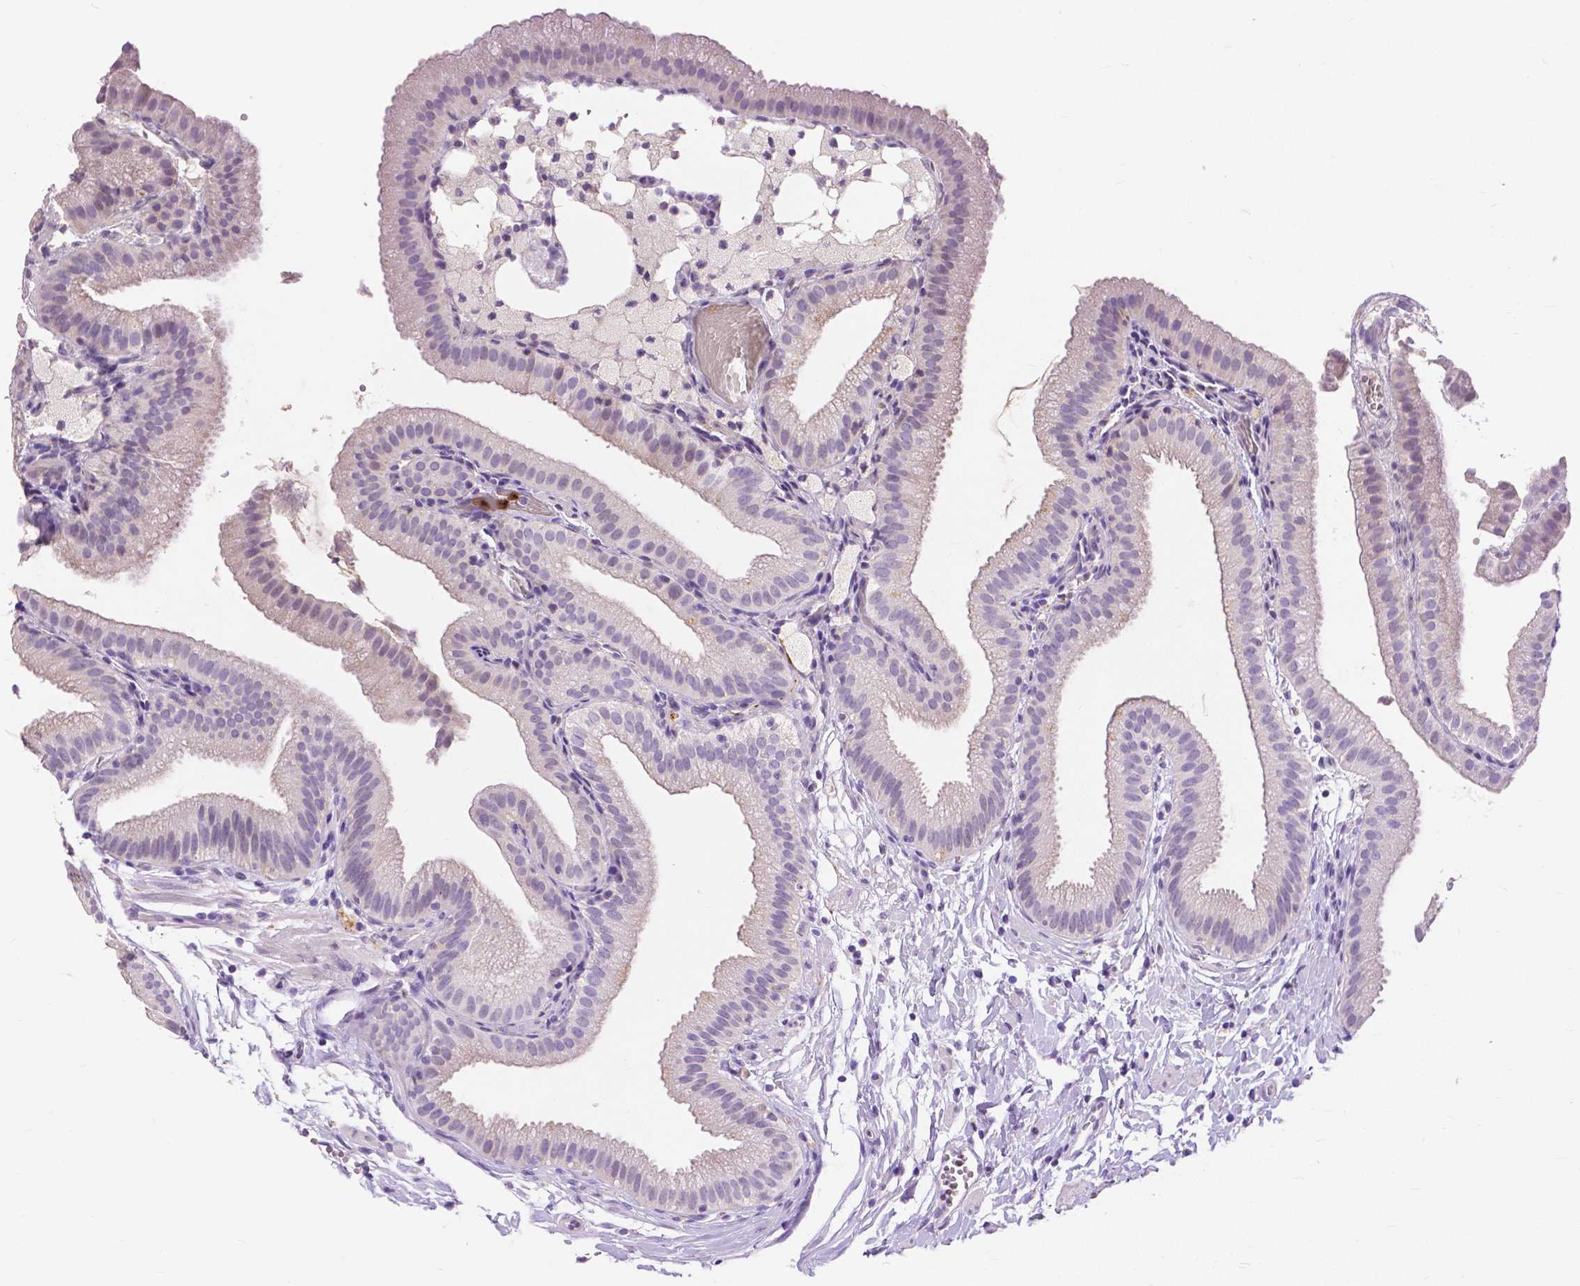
{"staining": {"intensity": "negative", "quantity": "none", "location": "none"}, "tissue": "gallbladder", "cell_type": "Glandular cells", "image_type": "normal", "snomed": [{"axis": "morphology", "description": "Normal tissue, NOS"}, {"axis": "topography", "description": "Gallbladder"}], "caption": "An immunohistochemistry image of benign gallbladder is shown. There is no staining in glandular cells of gallbladder.", "gene": "CXCR2", "patient": {"sex": "female", "age": 63}}